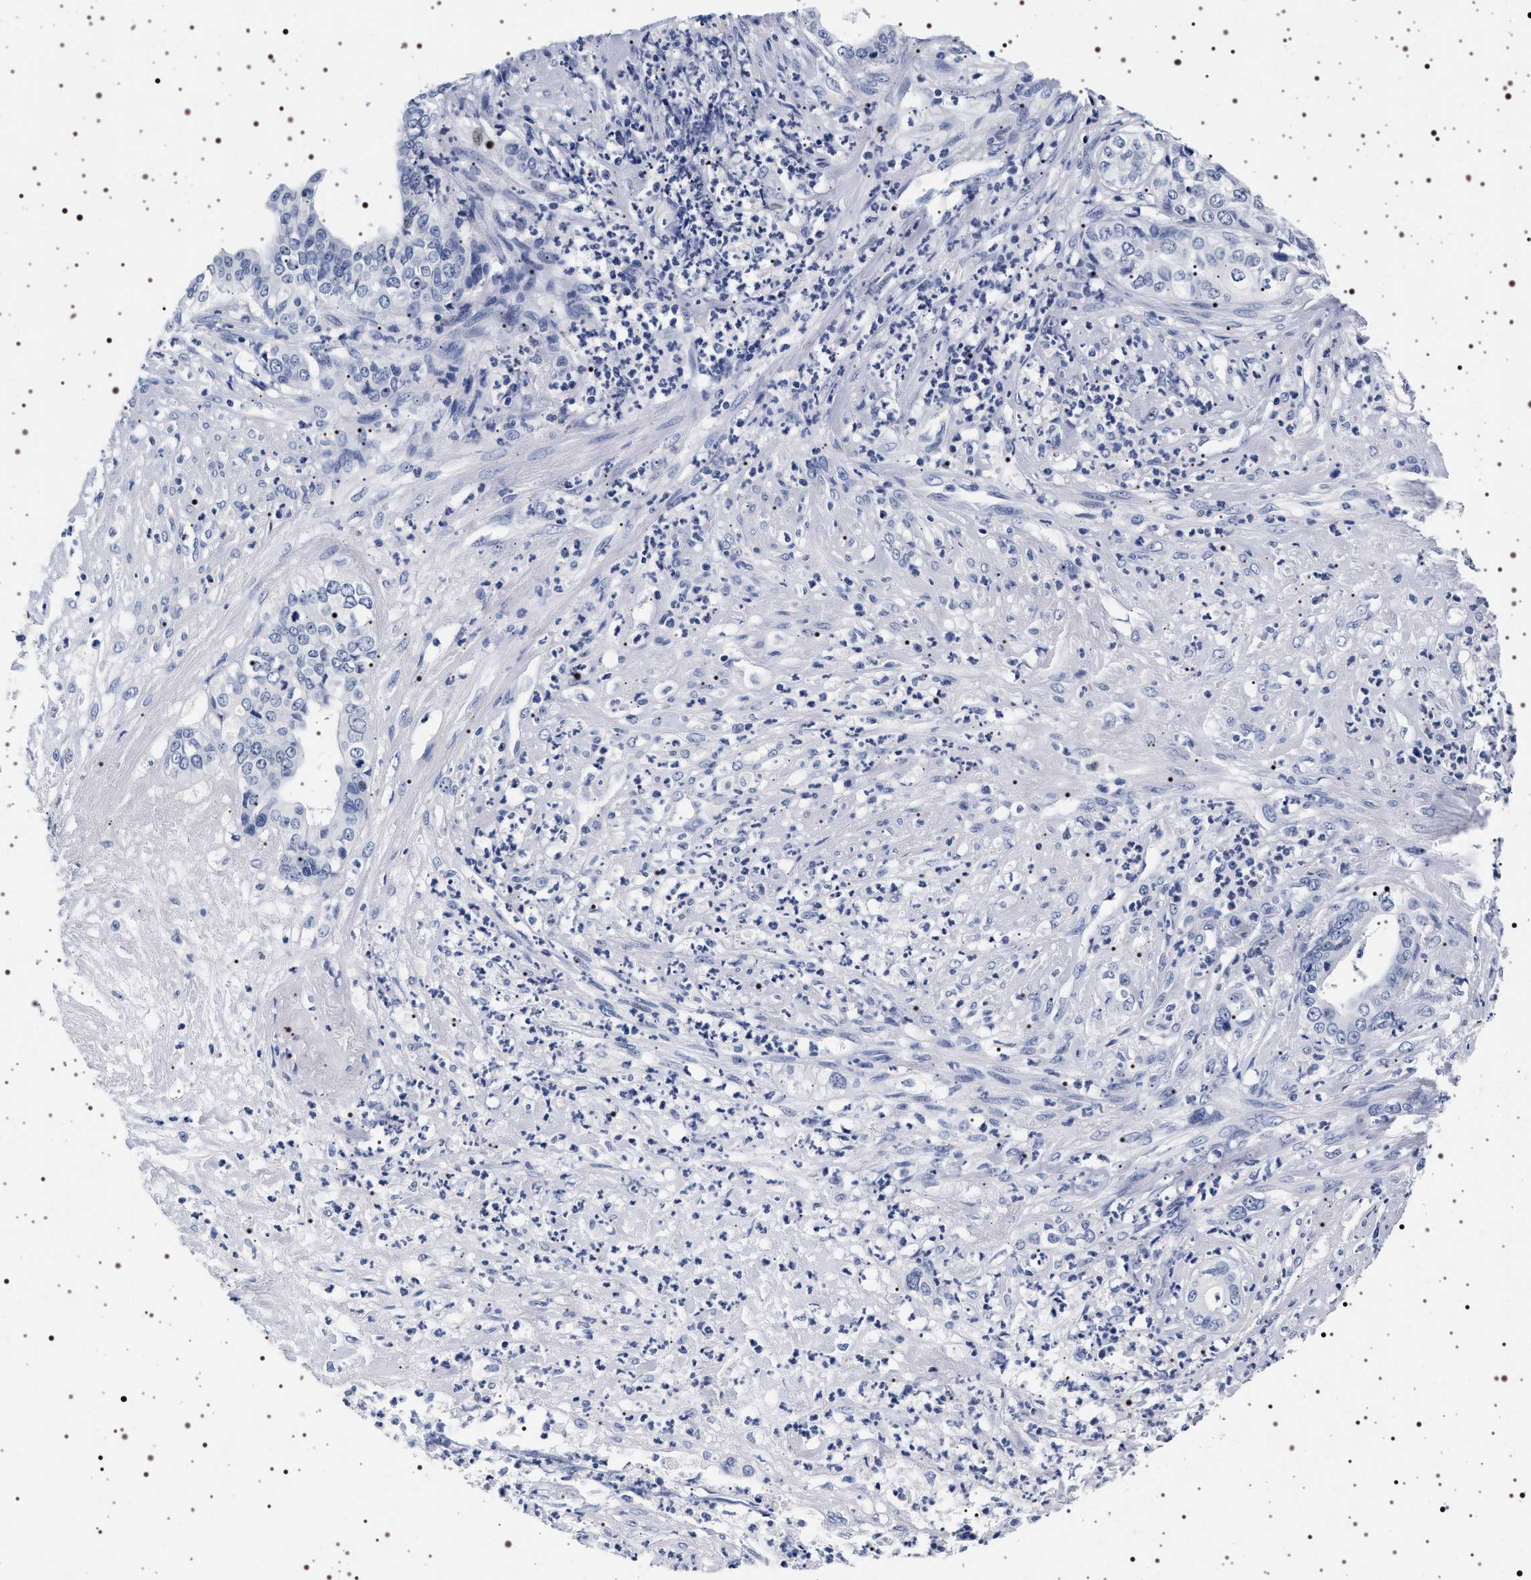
{"staining": {"intensity": "negative", "quantity": "none", "location": "none"}, "tissue": "liver cancer", "cell_type": "Tumor cells", "image_type": "cancer", "snomed": [{"axis": "morphology", "description": "Cholangiocarcinoma"}, {"axis": "topography", "description": "Liver"}], "caption": "Immunohistochemical staining of human liver cholangiocarcinoma demonstrates no significant staining in tumor cells.", "gene": "SYN1", "patient": {"sex": "female", "age": 61}}